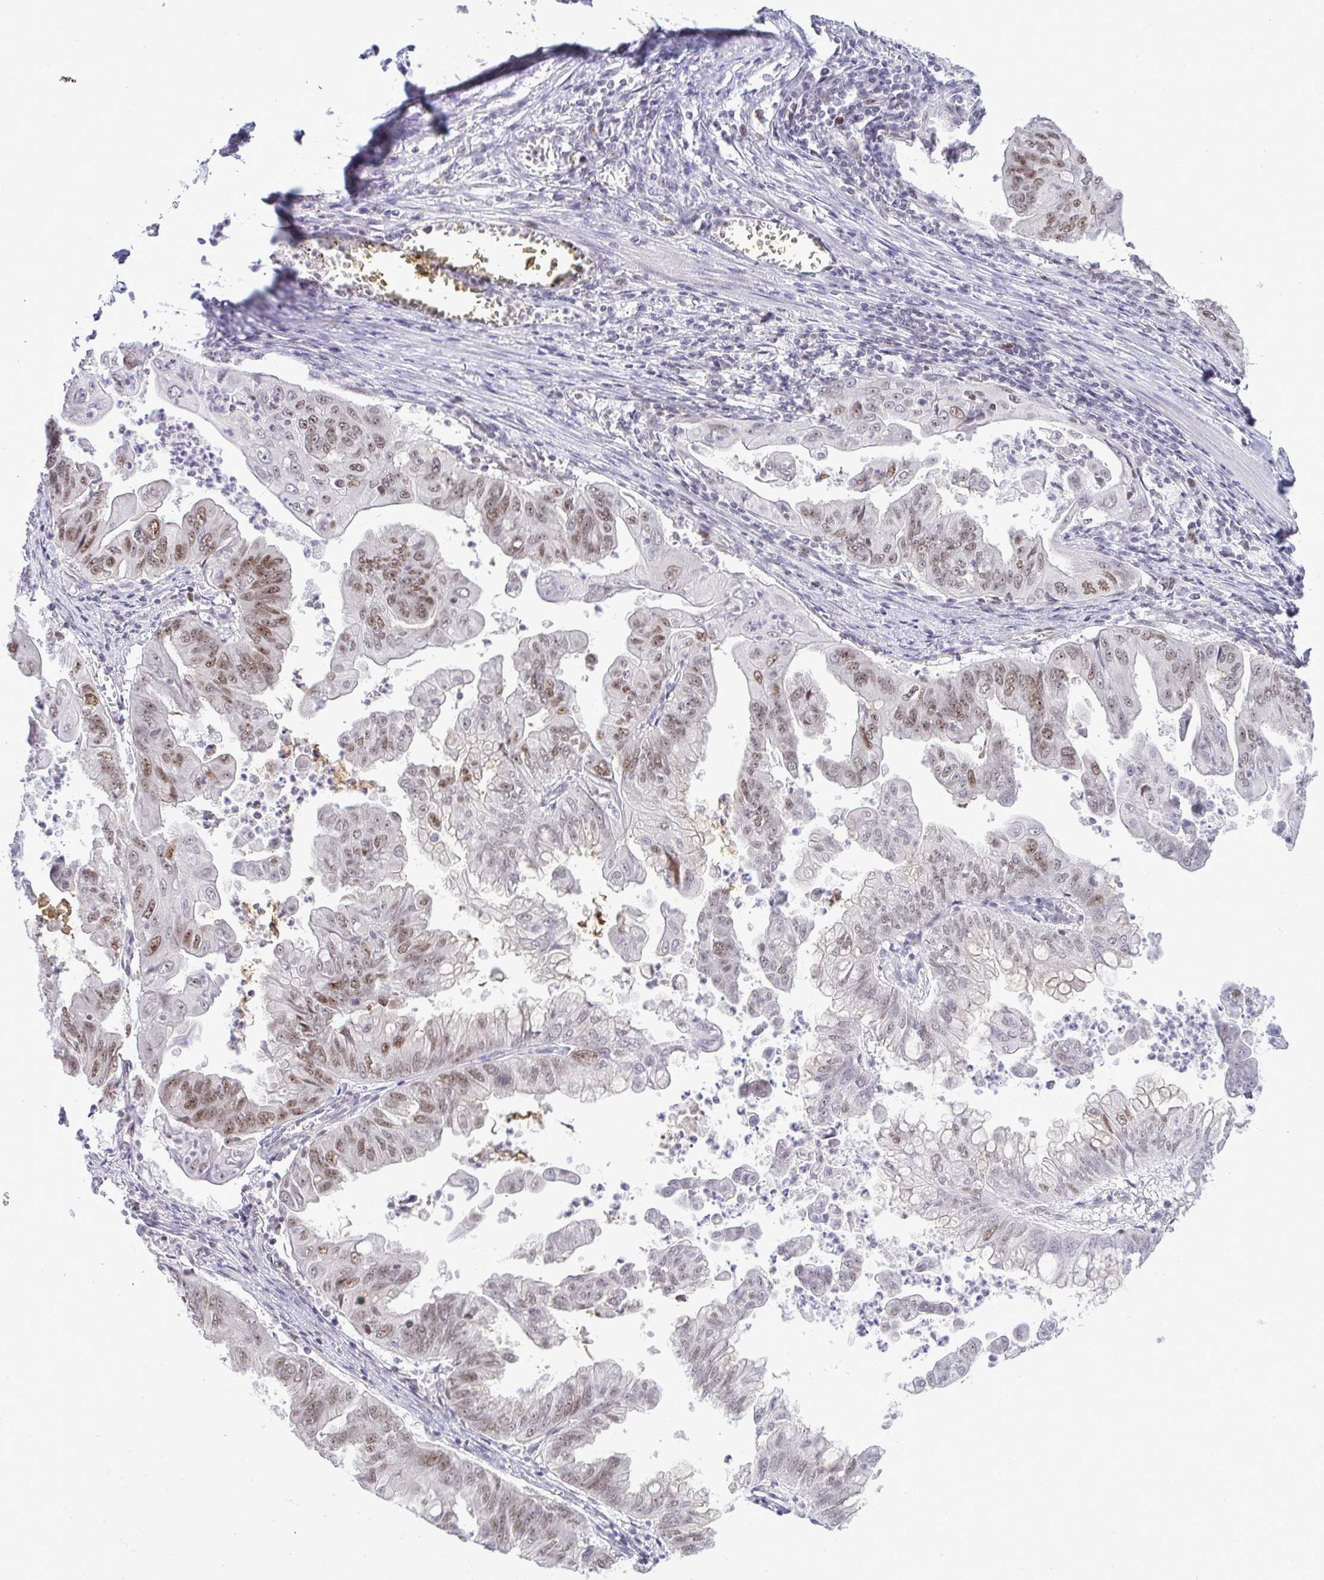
{"staining": {"intensity": "weak", "quantity": "25%-75%", "location": "nuclear"}, "tissue": "stomach cancer", "cell_type": "Tumor cells", "image_type": "cancer", "snomed": [{"axis": "morphology", "description": "Adenocarcinoma, NOS"}, {"axis": "topography", "description": "Stomach, upper"}], "caption": "The image demonstrates a brown stain indicating the presence of a protein in the nuclear of tumor cells in adenocarcinoma (stomach).", "gene": "RFC4", "patient": {"sex": "male", "age": 80}}